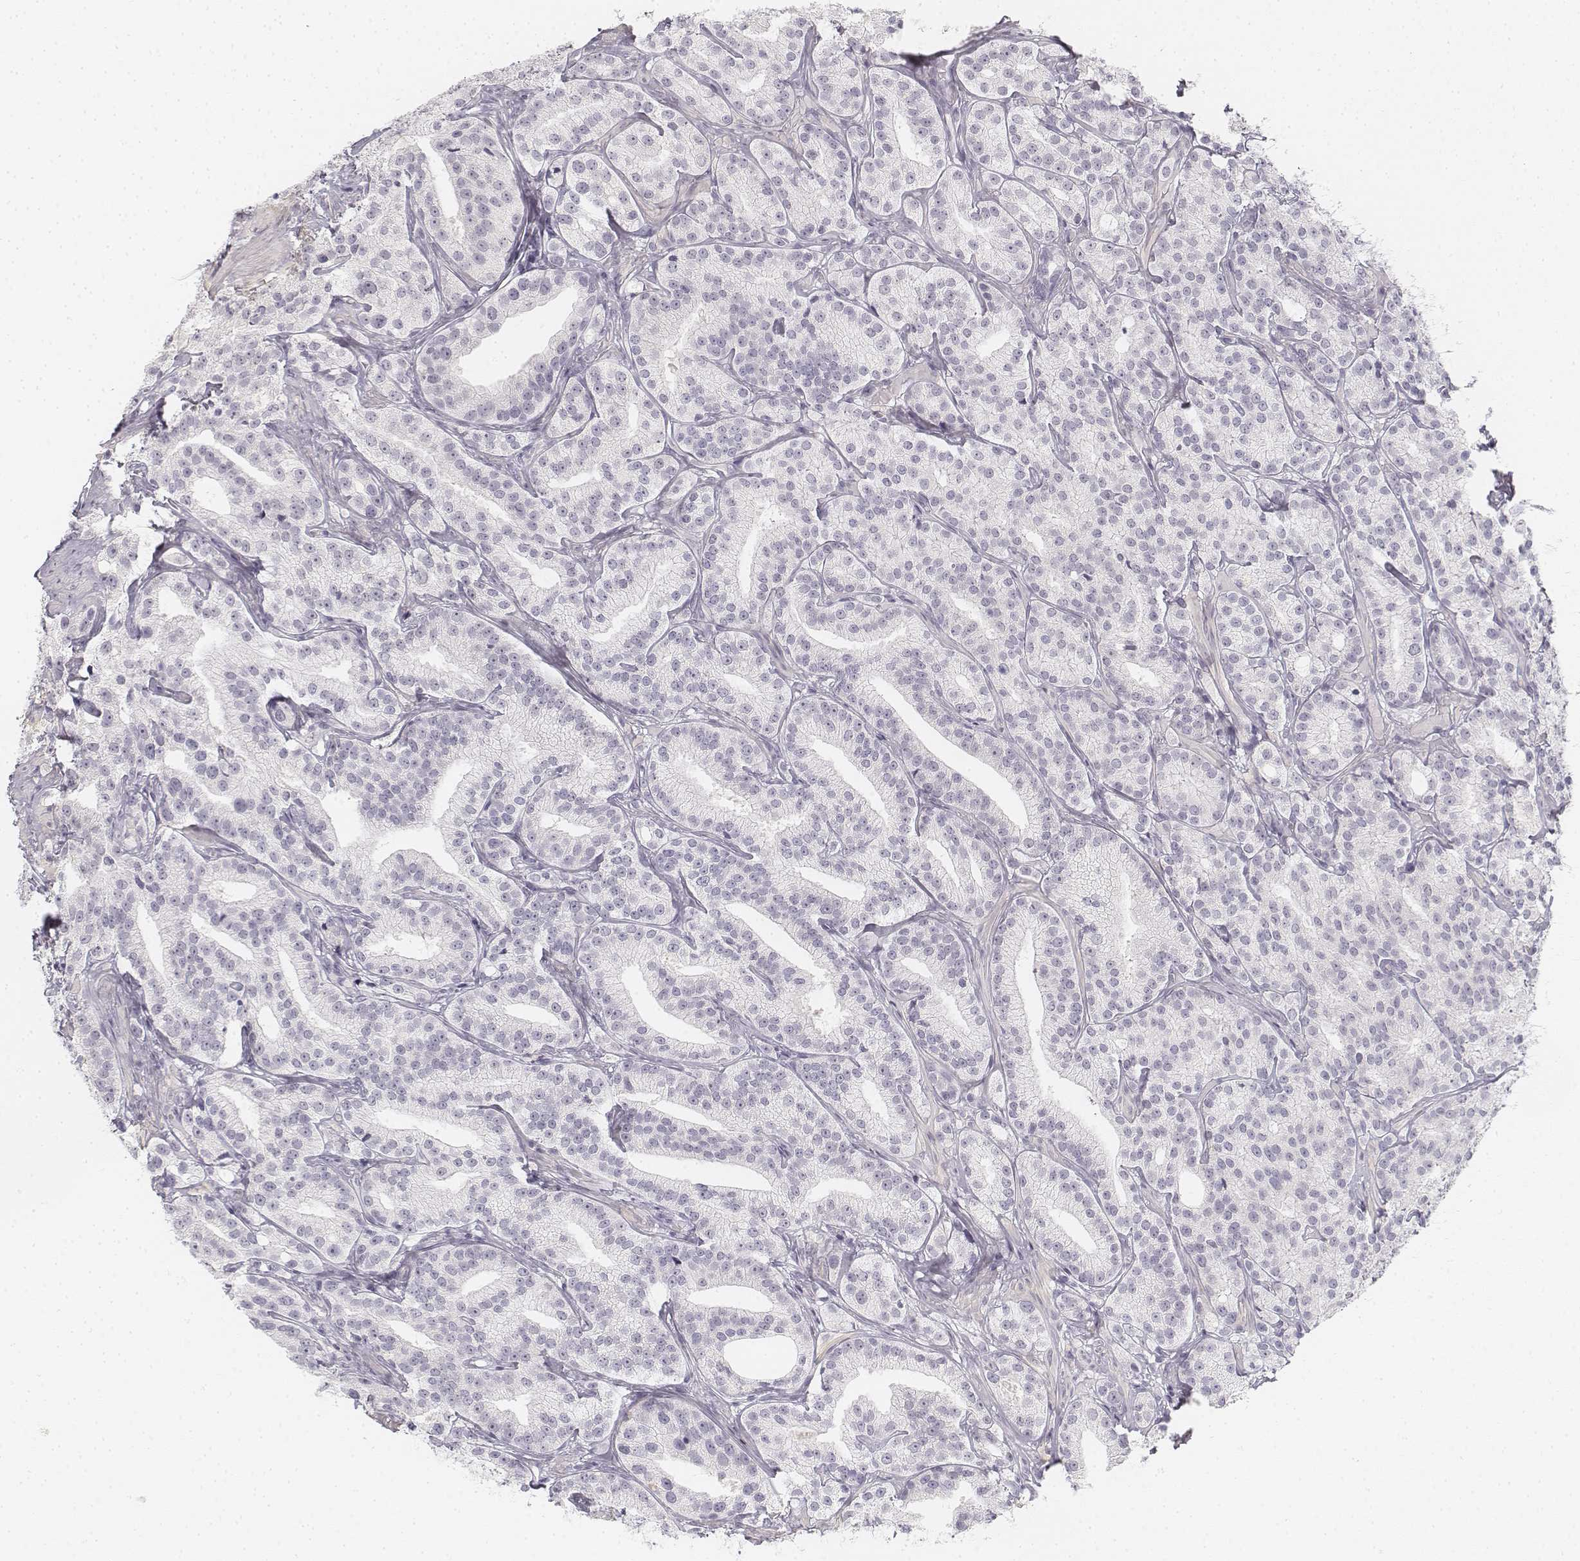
{"staining": {"intensity": "negative", "quantity": "none", "location": "none"}, "tissue": "prostate cancer", "cell_type": "Tumor cells", "image_type": "cancer", "snomed": [{"axis": "morphology", "description": "Adenocarcinoma, High grade"}, {"axis": "topography", "description": "Prostate"}], "caption": "DAB immunohistochemical staining of human prostate high-grade adenocarcinoma displays no significant expression in tumor cells.", "gene": "KRT25", "patient": {"sex": "male", "age": 75}}